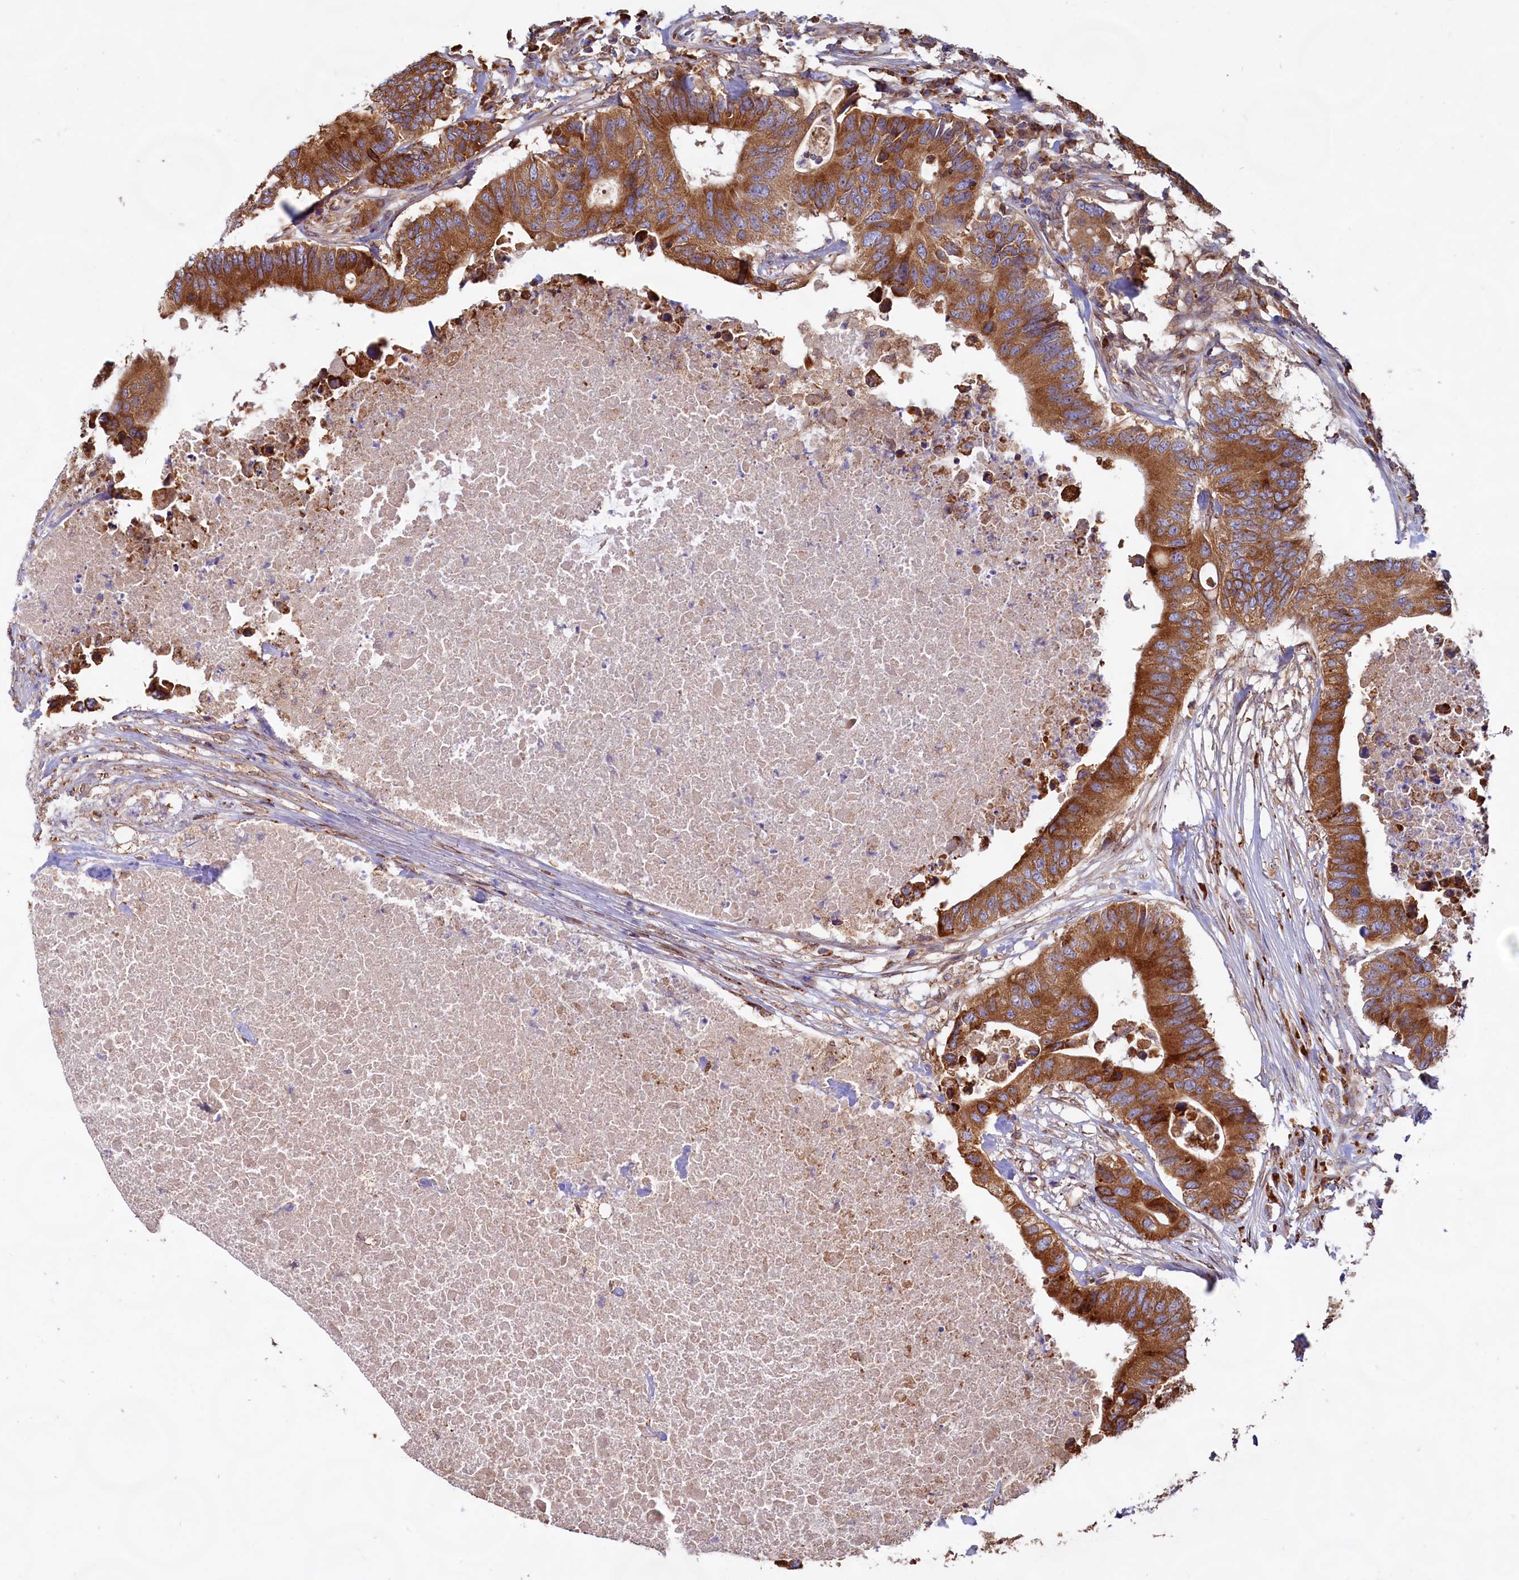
{"staining": {"intensity": "strong", "quantity": ">75%", "location": "cytoplasmic/membranous"}, "tissue": "colorectal cancer", "cell_type": "Tumor cells", "image_type": "cancer", "snomed": [{"axis": "morphology", "description": "Adenocarcinoma, NOS"}, {"axis": "topography", "description": "Colon"}], "caption": "This is a histology image of immunohistochemistry (IHC) staining of colorectal cancer, which shows strong staining in the cytoplasmic/membranous of tumor cells.", "gene": "TBC1D19", "patient": {"sex": "male", "age": 71}}